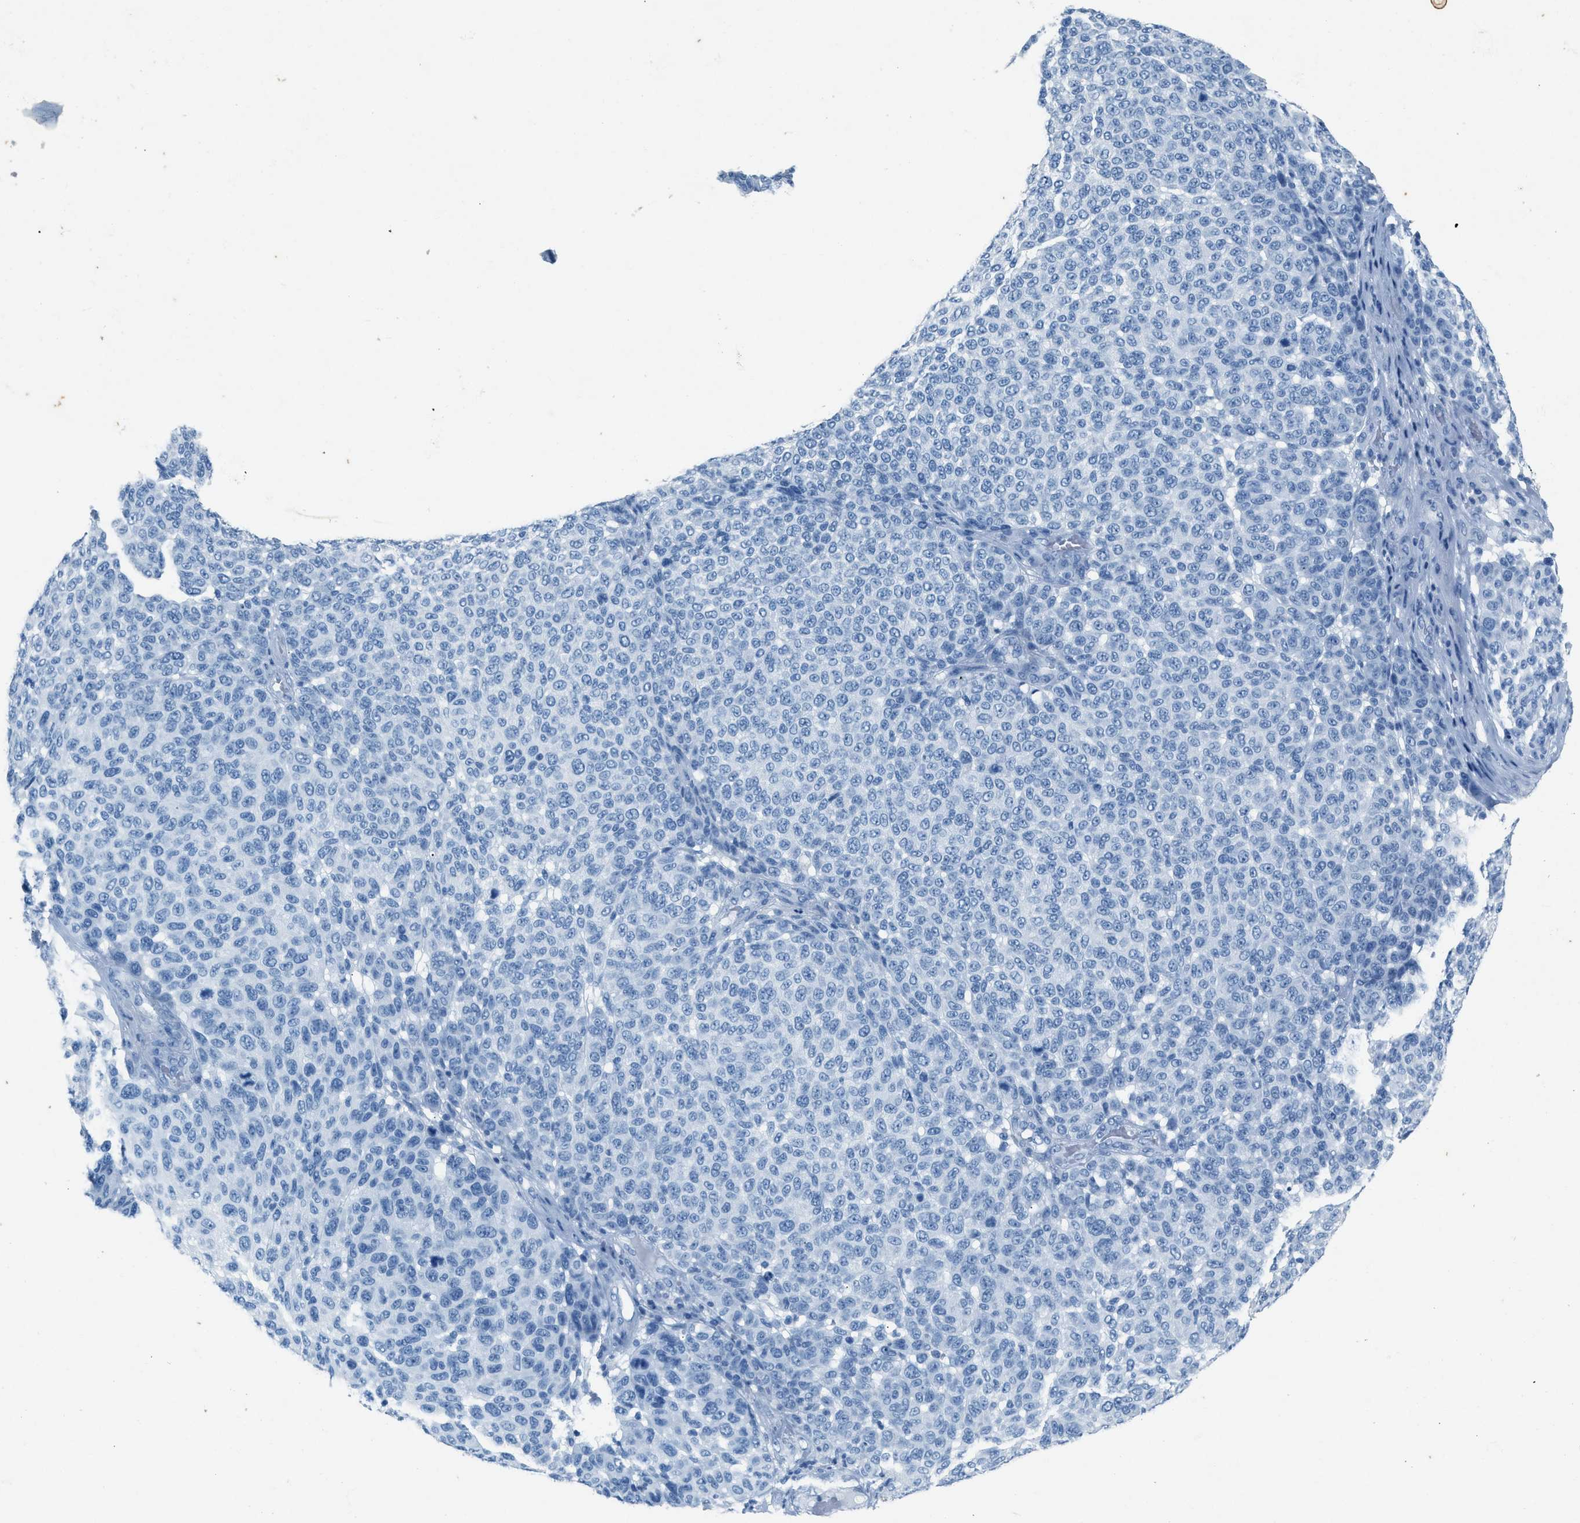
{"staining": {"intensity": "negative", "quantity": "none", "location": "none"}, "tissue": "melanoma", "cell_type": "Tumor cells", "image_type": "cancer", "snomed": [{"axis": "morphology", "description": "Malignant melanoma, NOS"}, {"axis": "topography", "description": "Skin"}], "caption": "An immunohistochemistry histopathology image of melanoma is shown. There is no staining in tumor cells of melanoma. The staining was performed using DAB (3,3'-diaminobenzidine) to visualize the protein expression in brown, while the nuclei were stained in blue with hematoxylin (Magnification: 20x).", "gene": "HHATL", "patient": {"sex": "male", "age": 59}}